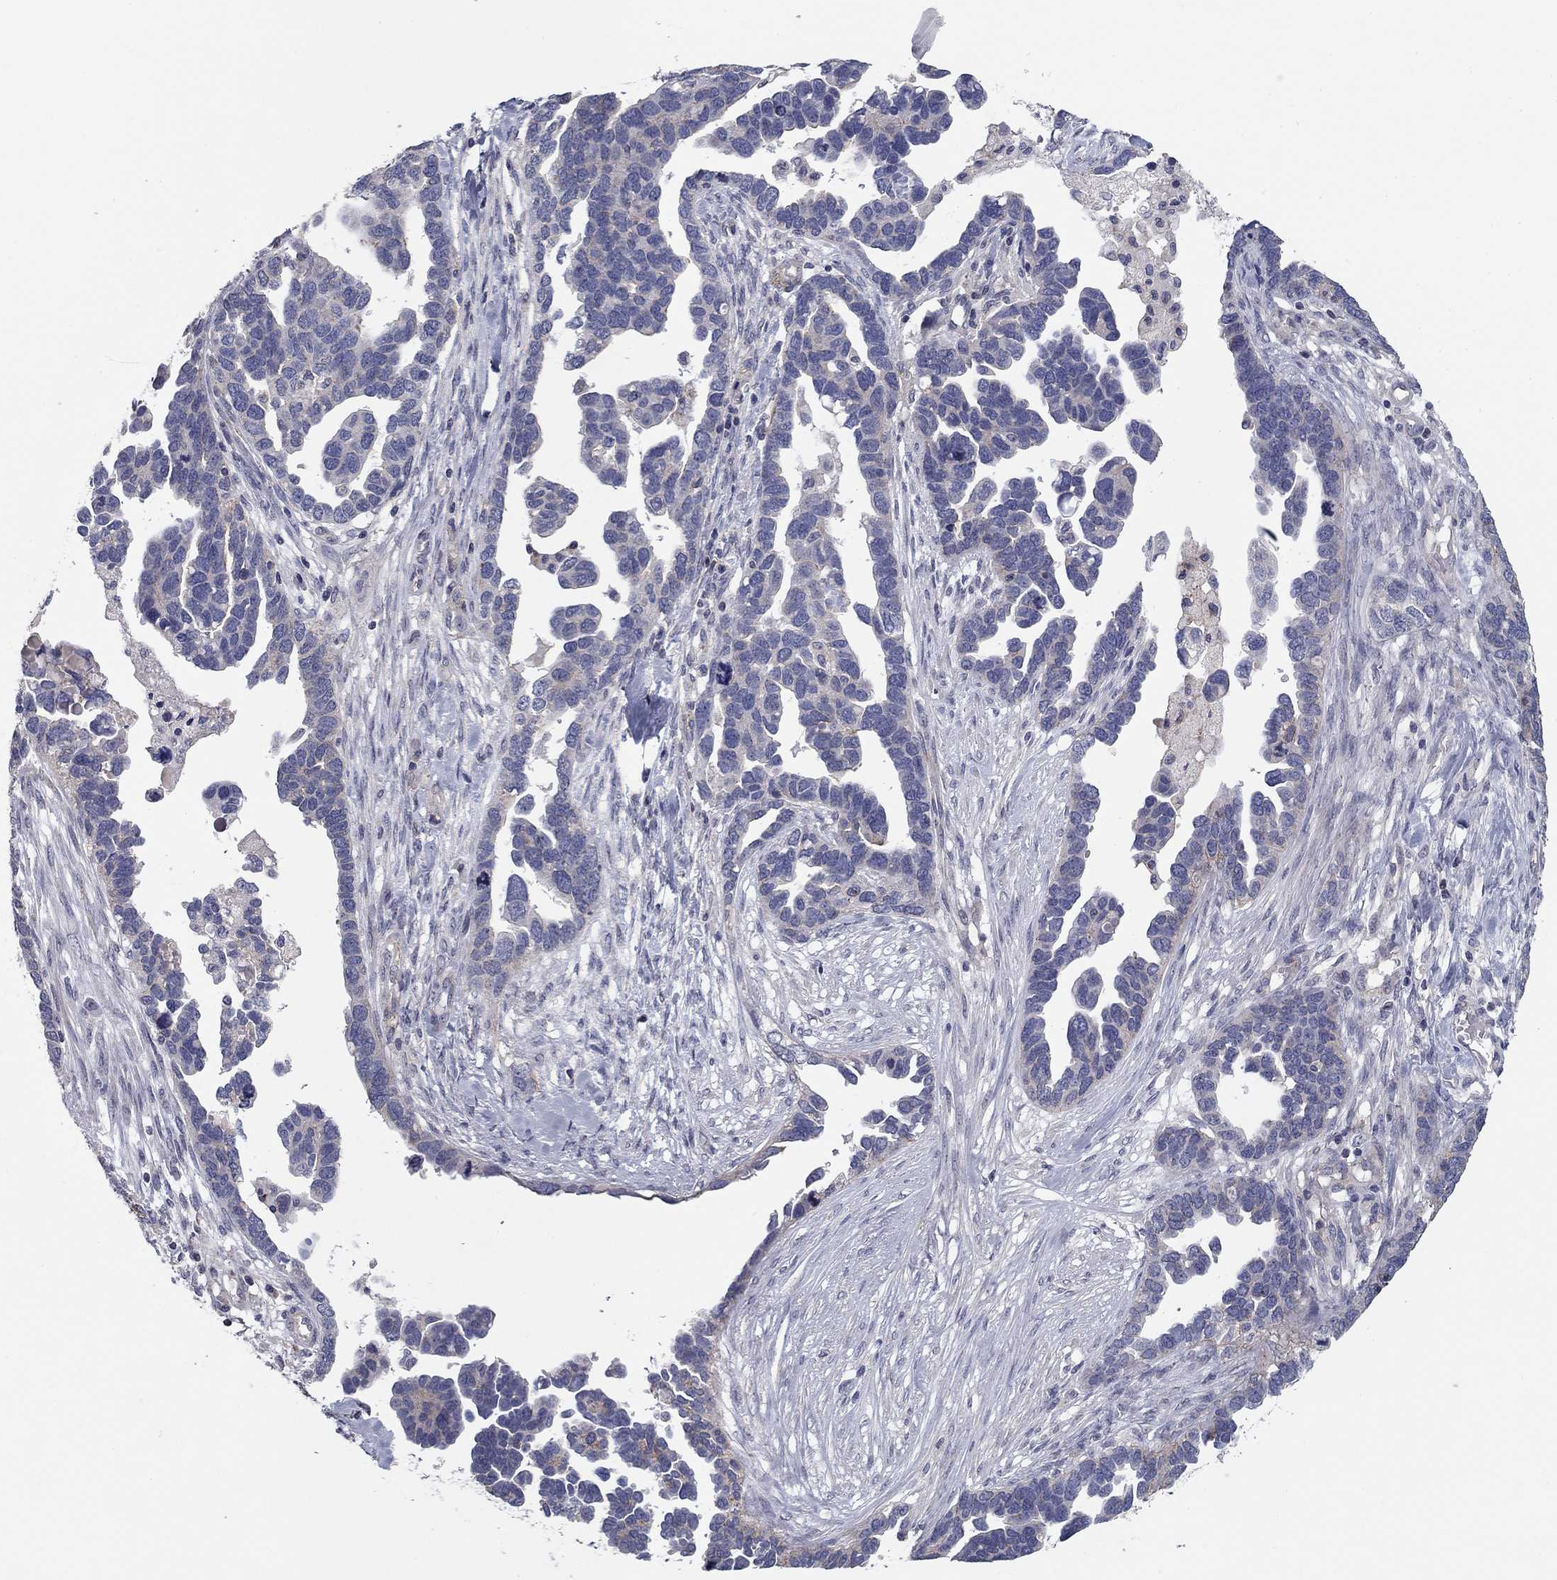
{"staining": {"intensity": "negative", "quantity": "none", "location": "none"}, "tissue": "ovarian cancer", "cell_type": "Tumor cells", "image_type": "cancer", "snomed": [{"axis": "morphology", "description": "Cystadenocarcinoma, serous, NOS"}, {"axis": "topography", "description": "Ovary"}], "caption": "Immunohistochemistry (IHC) of ovarian cancer reveals no positivity in tumor cells.", "gene": "SEPTIN3", "patient": {"sex": "female", "age": 54}}